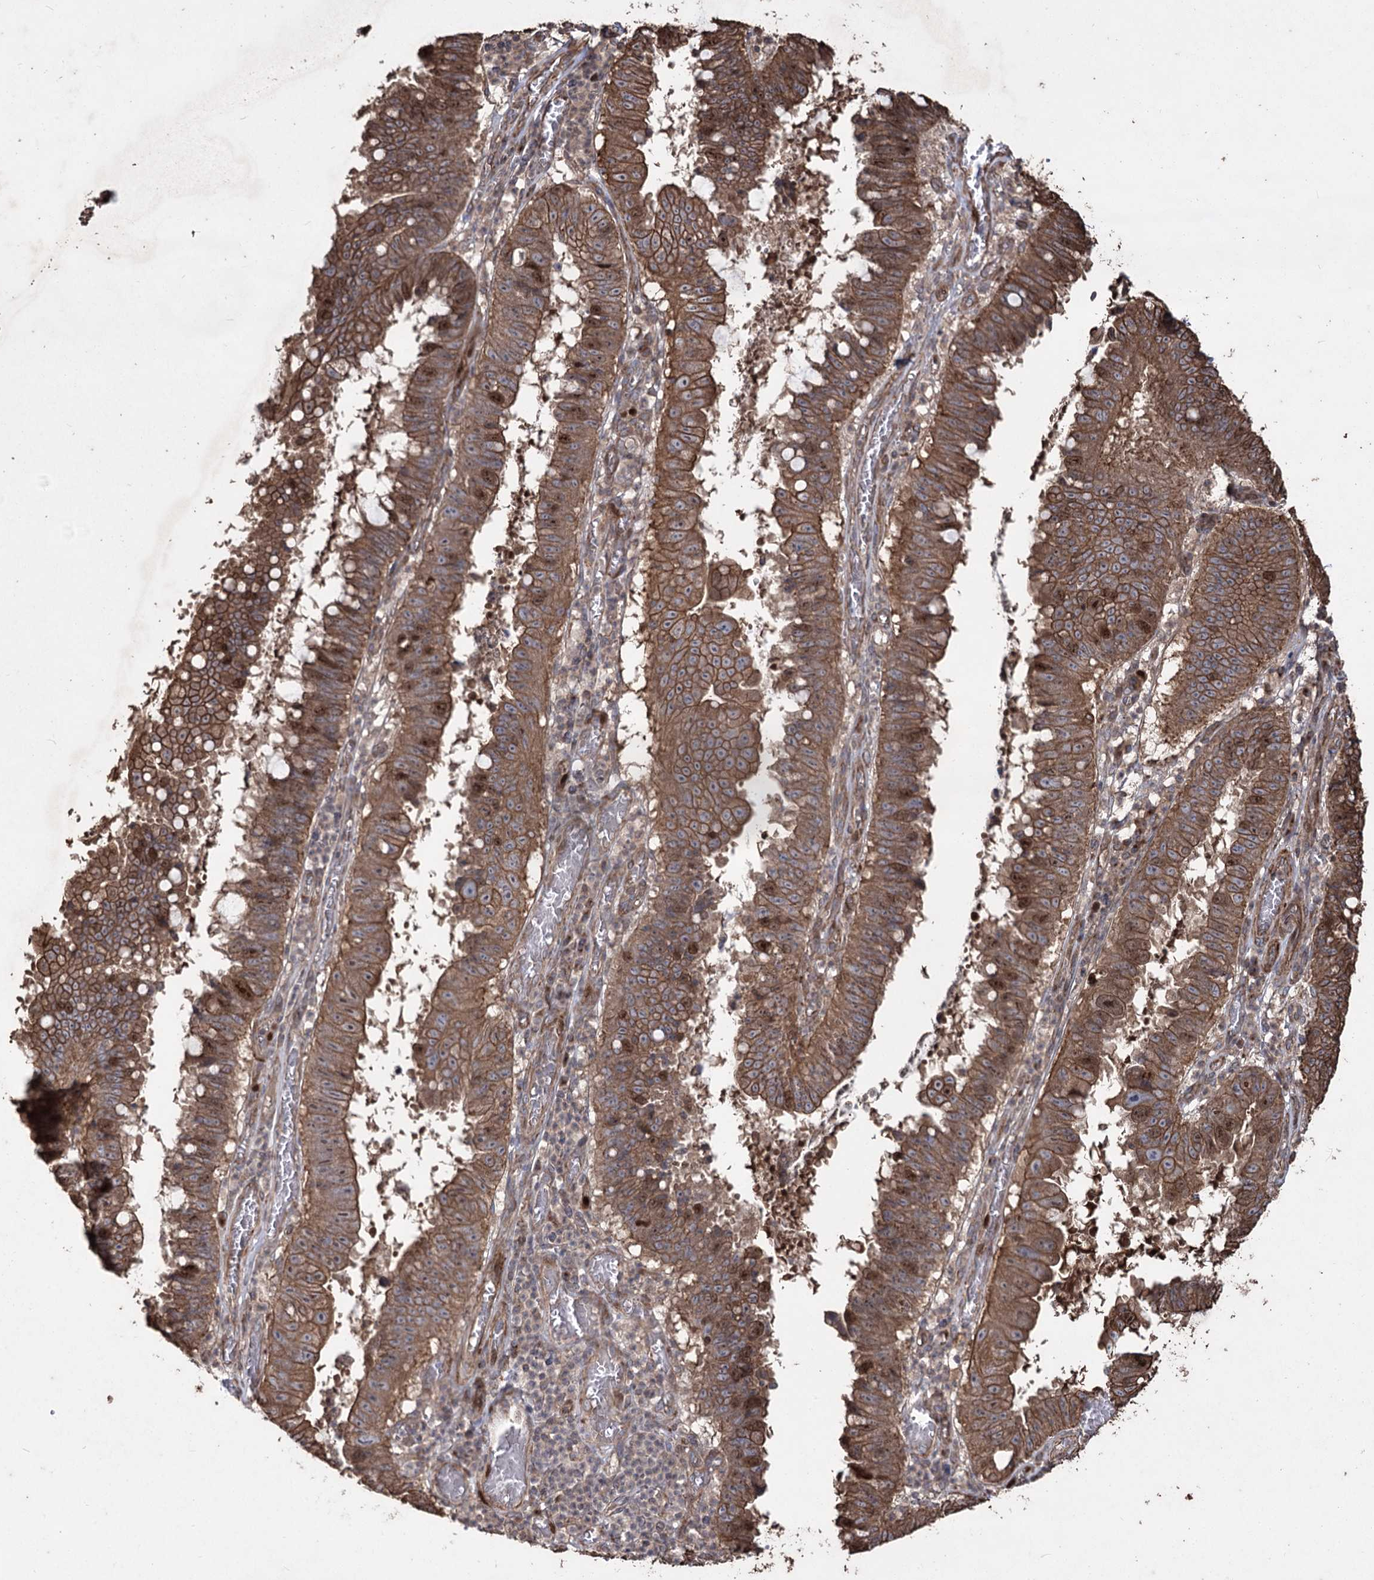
{"staining": {"intensity": "moderate", "quantity": ">75%", "location": "cytoplasmic/membranous,nuclear"}, "tissue": "stomach cancer", "cell_type": "Tumor cells", "image_type": "cancer", "snomed": [{"axis": "morphology", "description": "Adenocarcinoma, NOS"}, {"axis": "topography", "description": "Stomach"}], "caption": "Approximately >75% of tumor cells in human adenocarcinoma (stomach) display moderate cytoplasmic/membranous and nuclear protein staining as visualized by brown immunohistochemical staining.", "gene": "PRC1", "patient": {"sex": "male", "age": 59}}